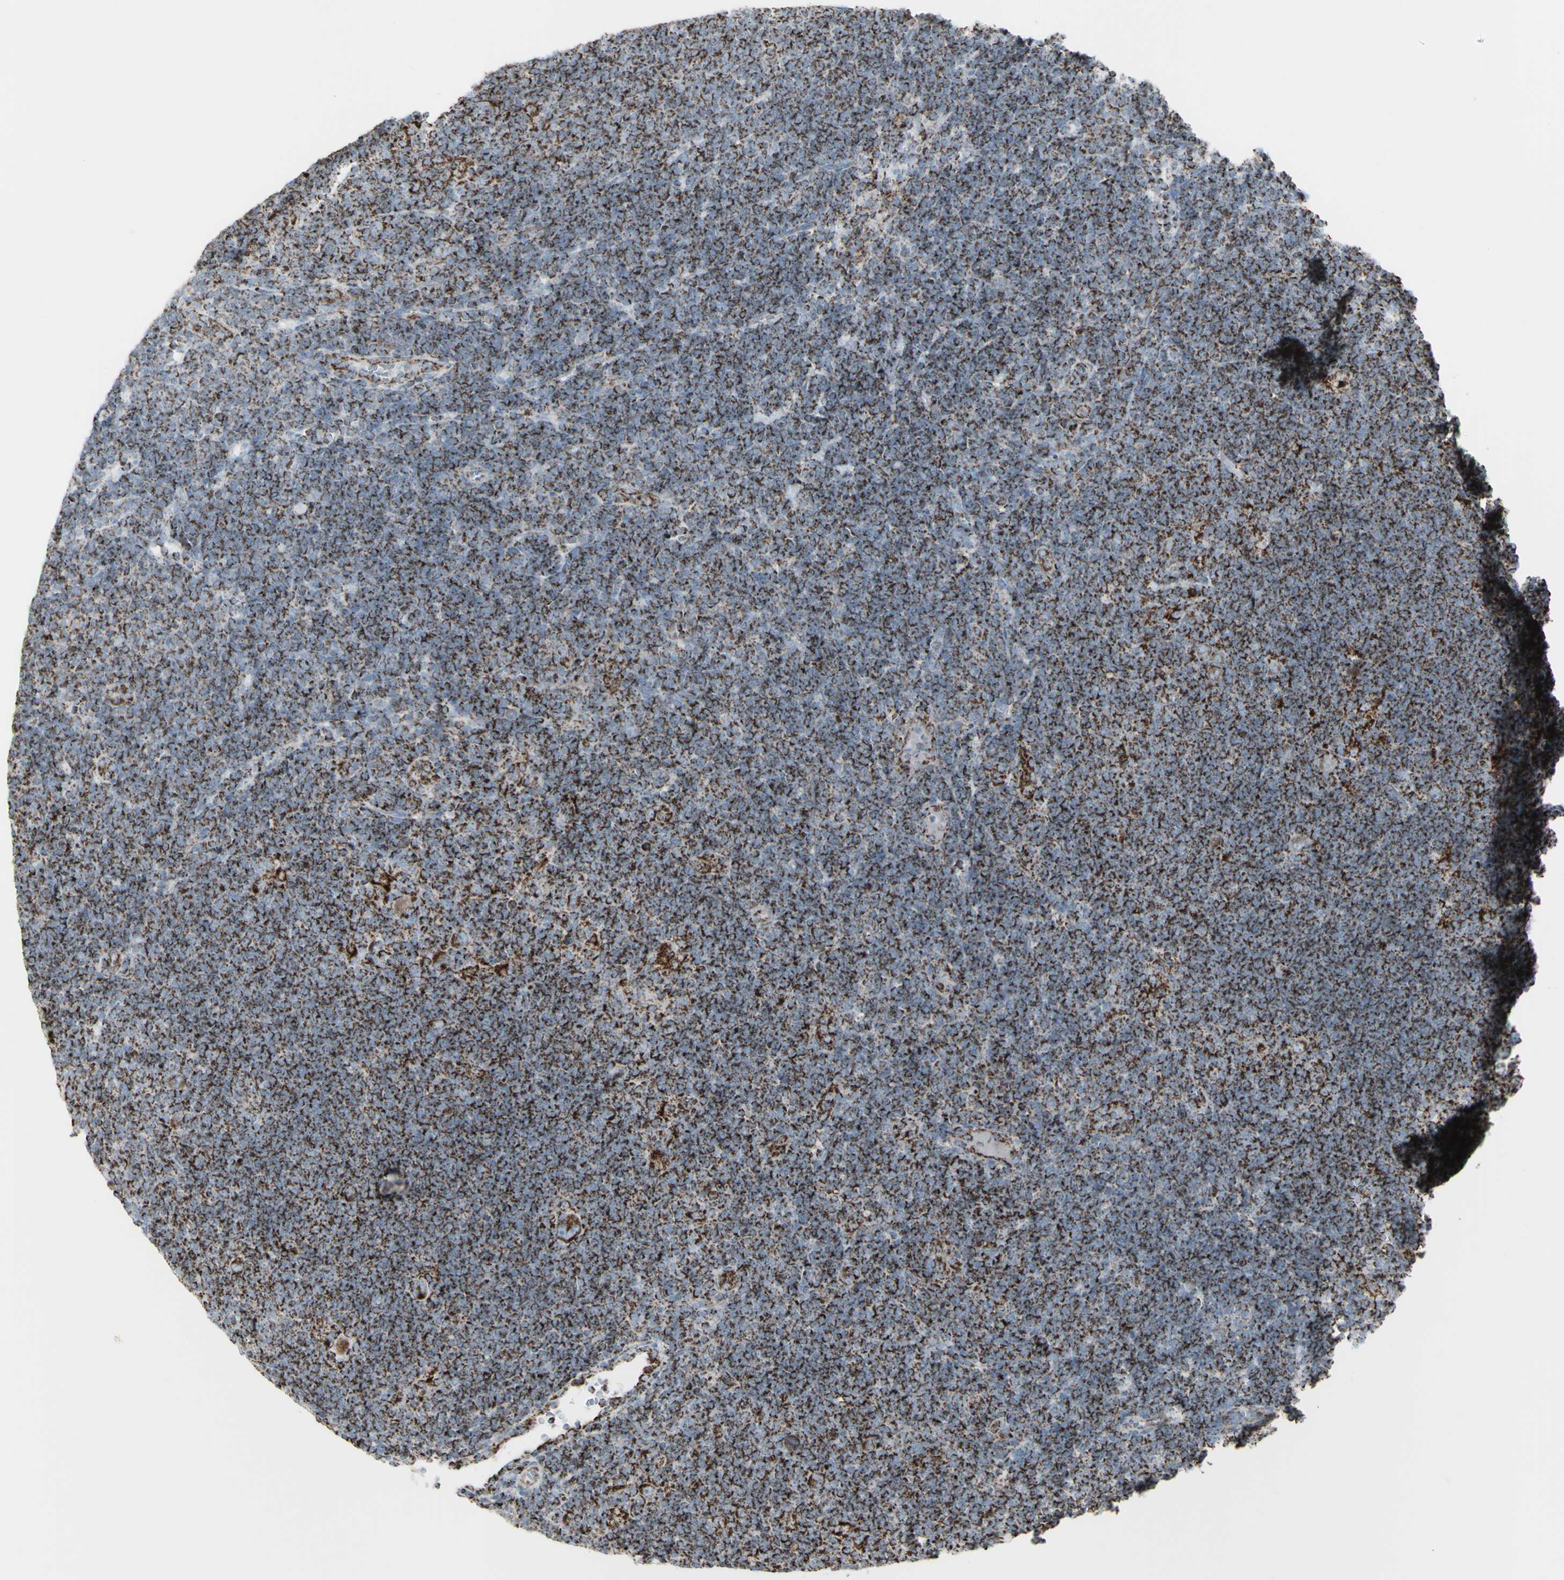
{"staining": {"intensity": "strong", "quantity": ">75%", "location": "cytoplasmic/membranous"}, "tissue": "lymphoma", "cell_type": "Tumor cells", "image_type": "cancer", "snomed": [{"axis": "morphology", "description": "Hodgkin's disease, NOS"}, {"axis": "topography", "description": "Lymph node"}], "caption": "An immunohistochemistry image of neoplastic tissue is shown. Protein staining in brown highlights strong cytoplasmic/membranous positivity in Hodgkin's disease within tumor cells. The staining was performed using DAB to visualize the protein expression in brown, while the nuclei were stained in blue with hematoxylin (Magnification: 20x).", "gene": "PLGRKT", "patient": {"sex": "female", "age": 57}}